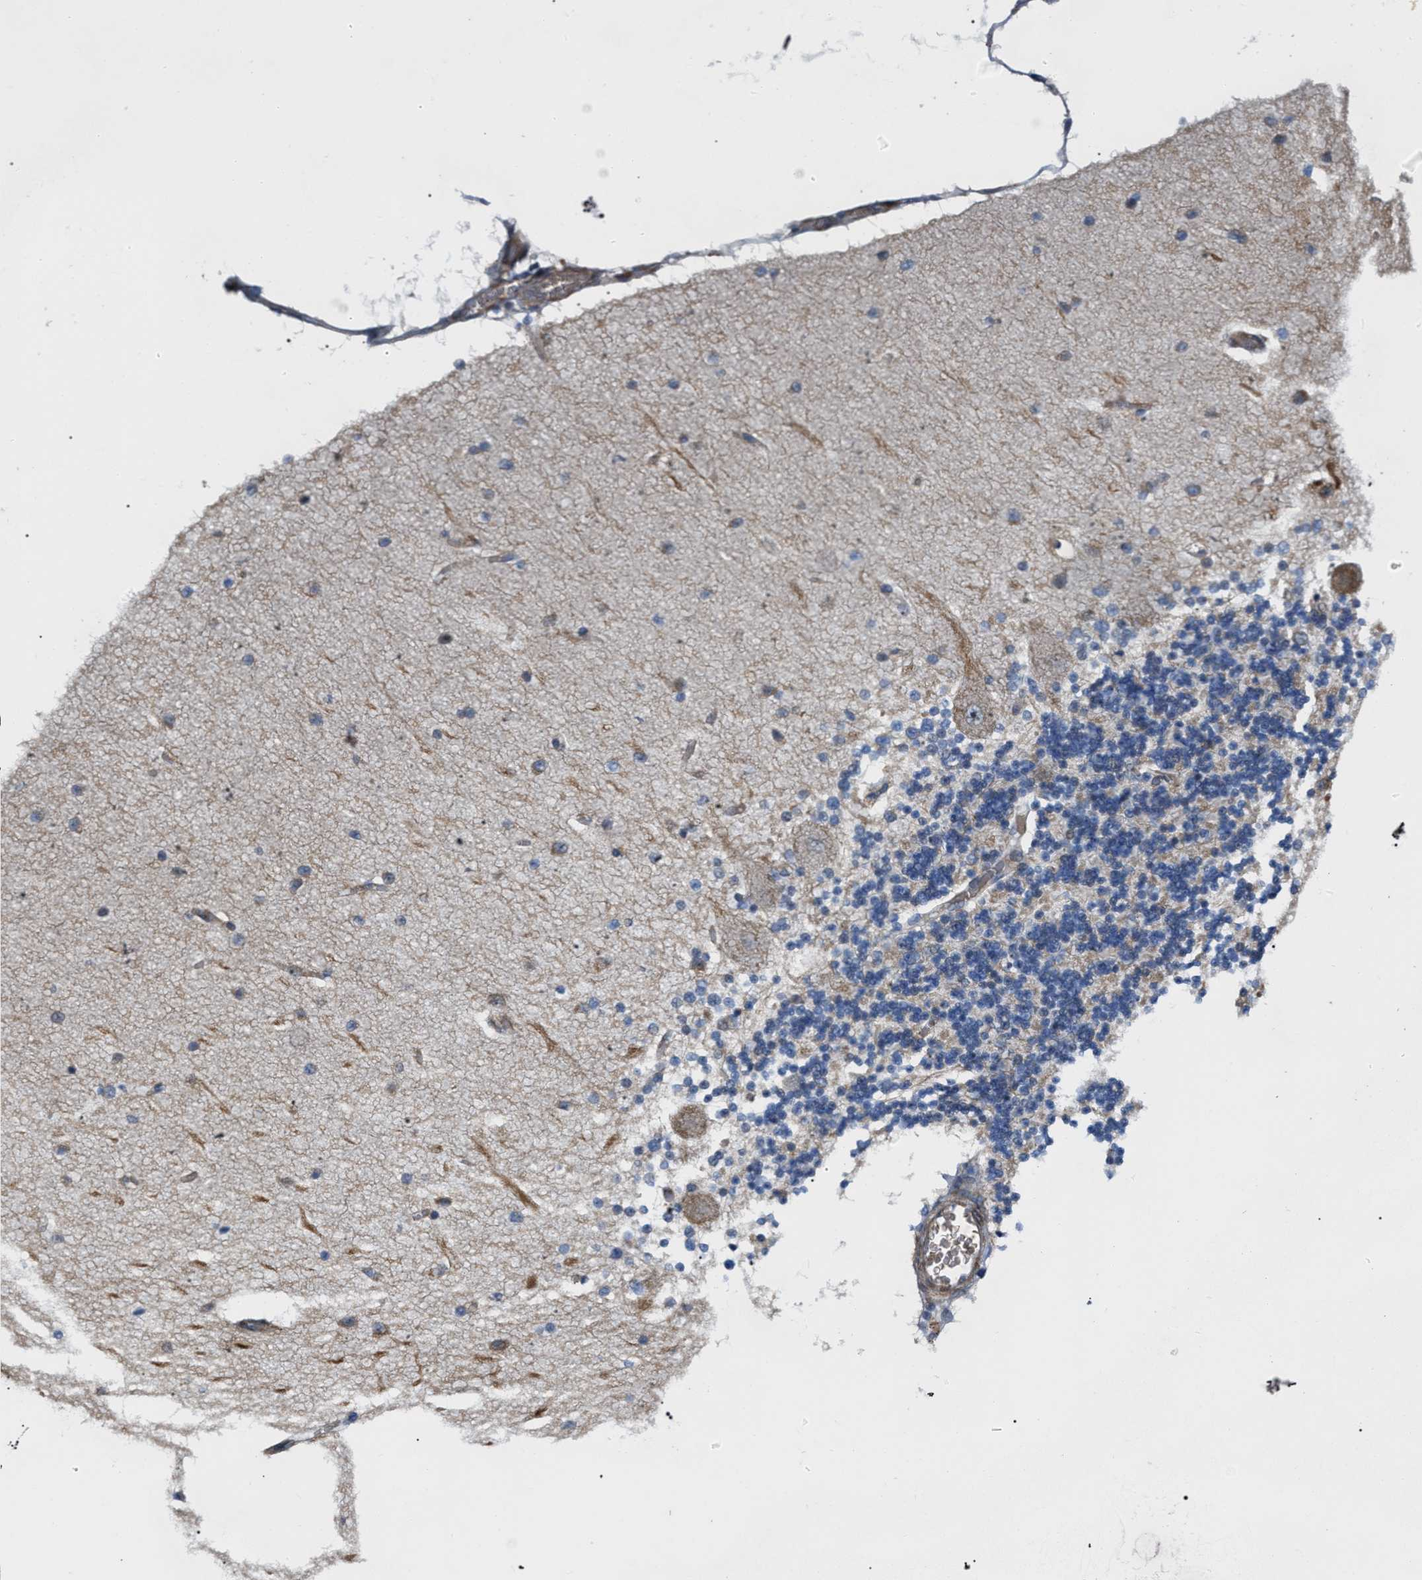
{"staining": {"intensity": "negative", "quantity": "none", "location": "none"}, "tissue": "cerebellum", "cell_type": "Cells in granular layer", "image_type": "normal", "snomed": [{"axis": "morphology", "description": "Normal tissue, NOS"}, {"axis": "topography", "description": "Cerebellum"}], "caption": "The image reveals no staining of cells in granular layer in unremarkable cerebellum. (Brightfield microscopy of DAB (3,3'-diaminobenzidine) immunohistochemistry at high magnification).", "gene": "POLR1F", "patient": {"sex": "female", "age": 54}}